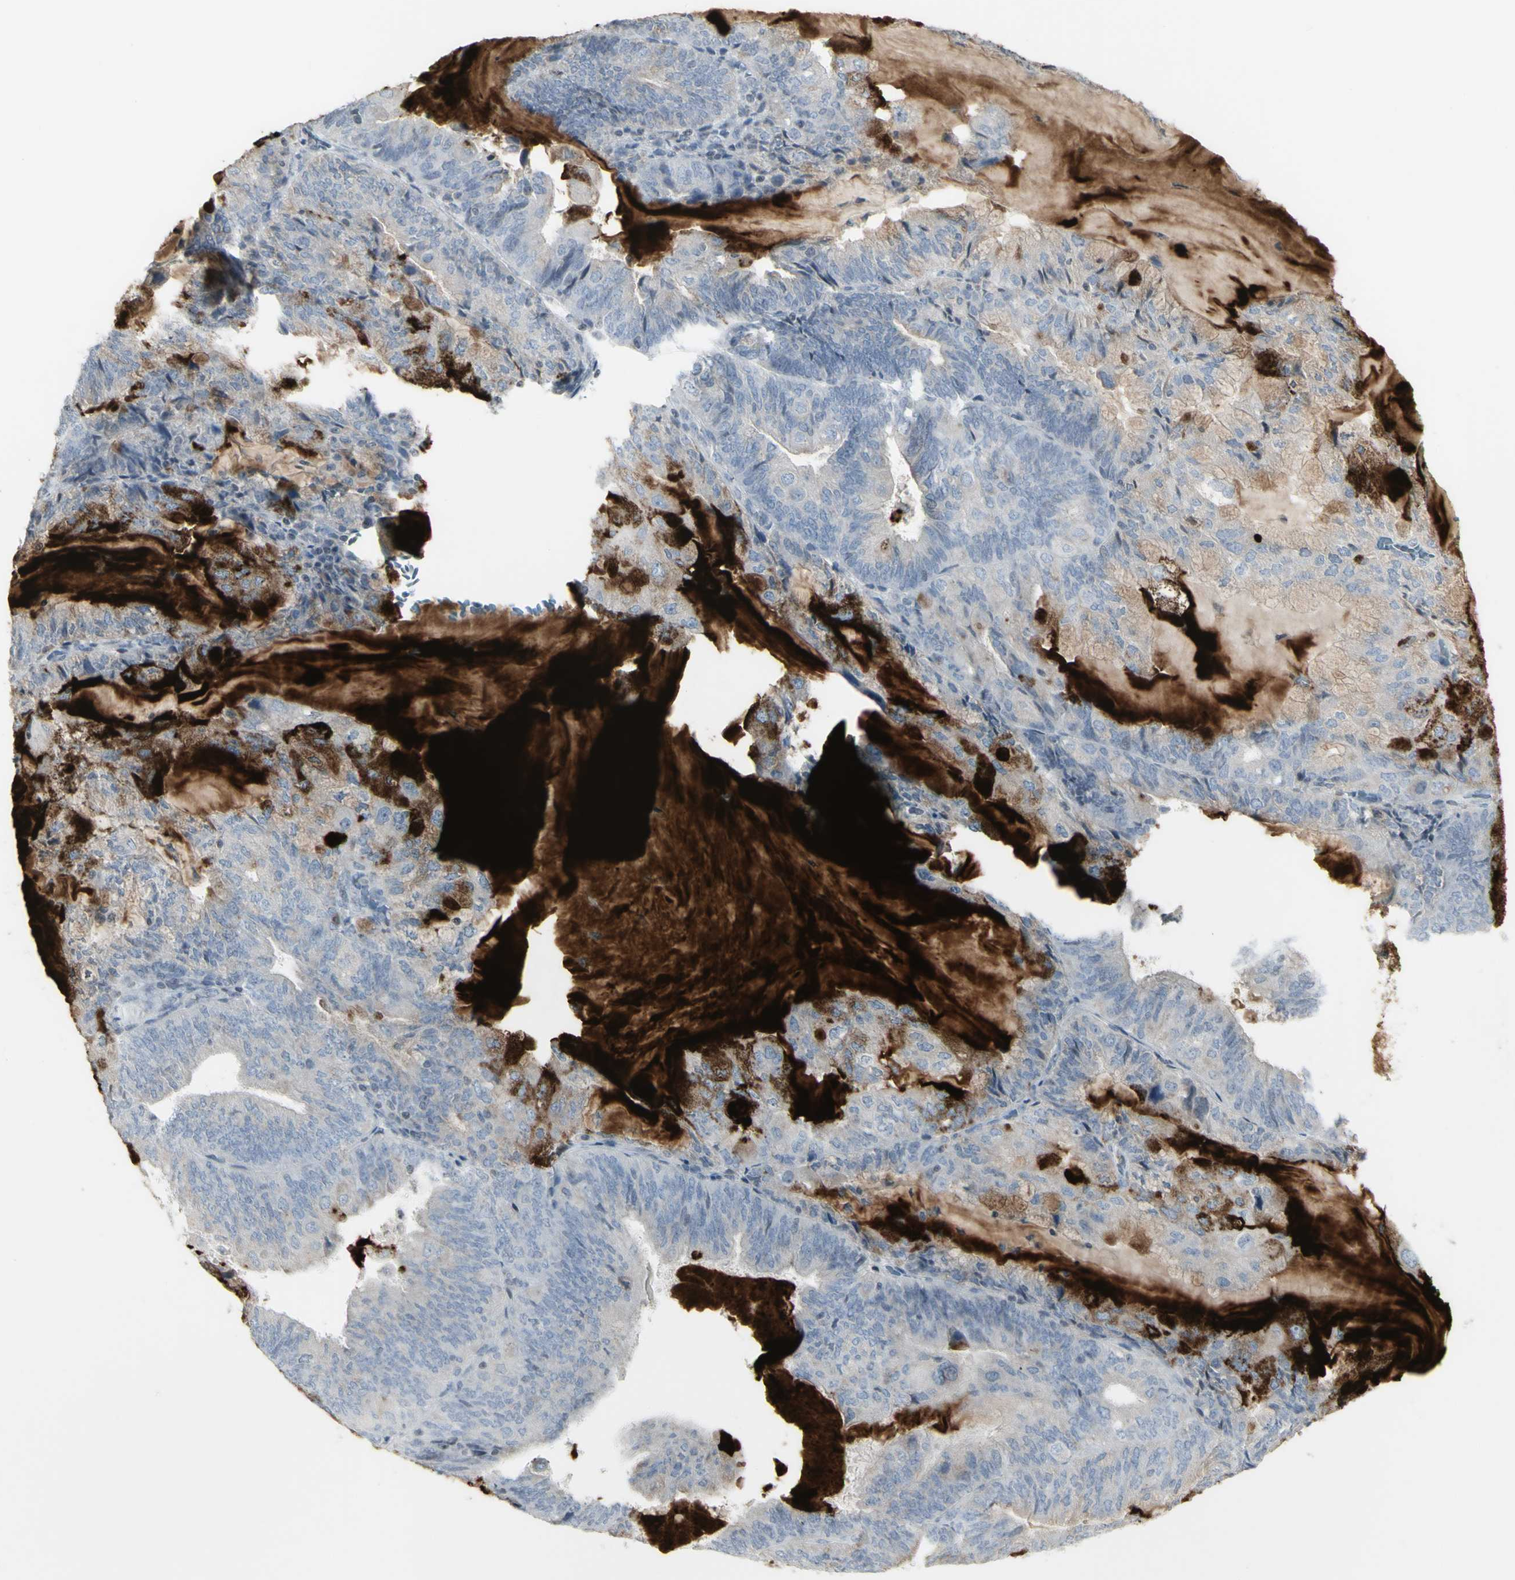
{"staining": {"intensity": "moderate", "quantity": "<25%", "location": "none"}, "tissue": "endometrial cancer", "cell_type": "Tumor cells", "image_type": "cancer", "snomed": [{"axis": "morphology", "description": "Adenocarcinoma, NOS"}, {"axis": "topography", "description": "Endometrium"}], "caption": "Protein analysis of endometrial cancer (adenocarcinoma) tissue exhibits moderate None positivity in approximately <25% of tumor cells. (brown staining indicates protein expression, while blue staining denotes nuclei).", "gene": "MUC5AC", "patient": {"sex": "female", "age": 81}}